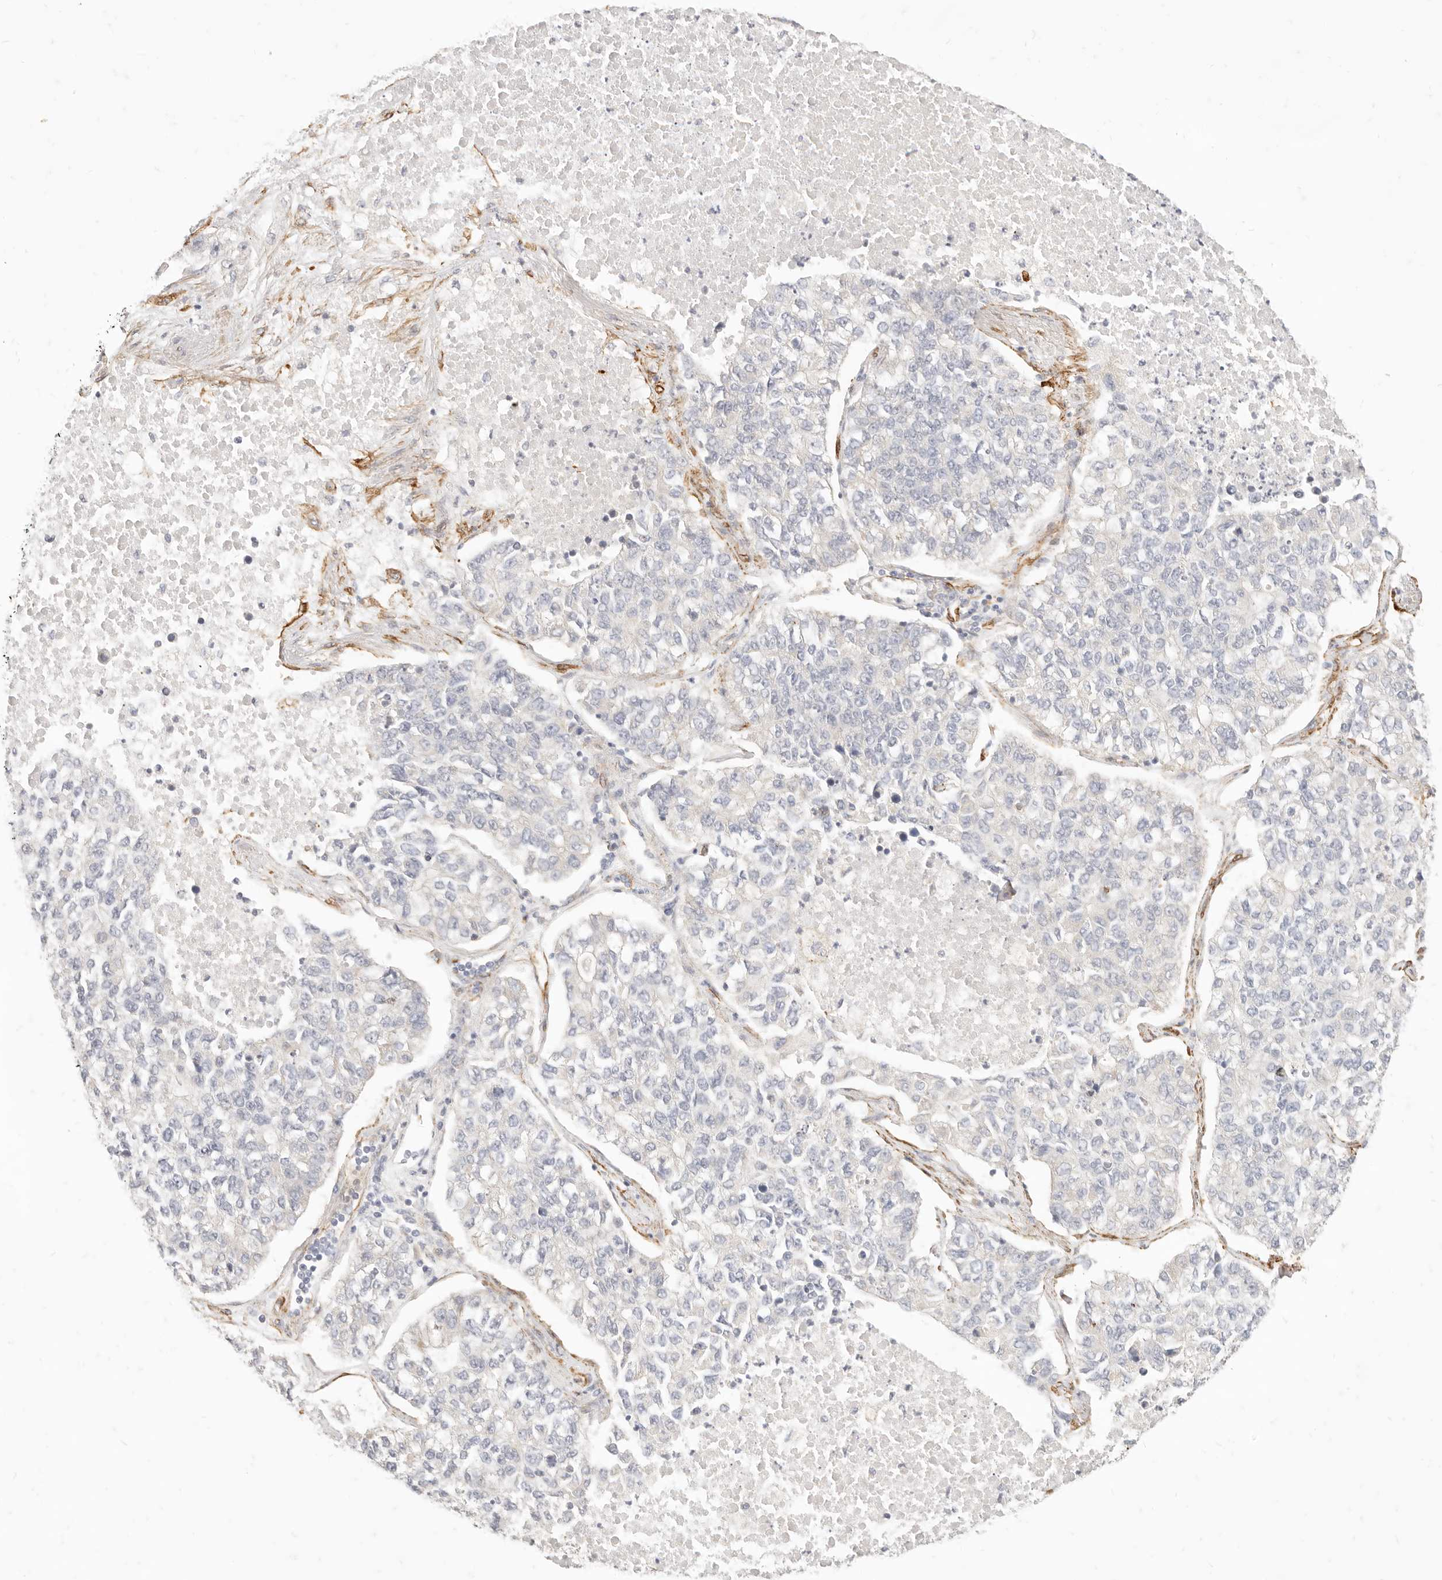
{"staining": {"intensity": "negative", "quantity": "none", "location": "none"}, "tissue": "lung cancer", "cell_type": "Tumor cells", "image_type": "cancer", "snomed": [{"axis": "morphology", "description": "Adenocarcinoma, NOS"}, {"axis": "topography", "description": "Lung"}], "caption": "A micrograph of human lung adenocarcinoma is negative for staining in tumor cells.", "gene": "TMTC2", "patient": {"sex": "male", "age": 49}}